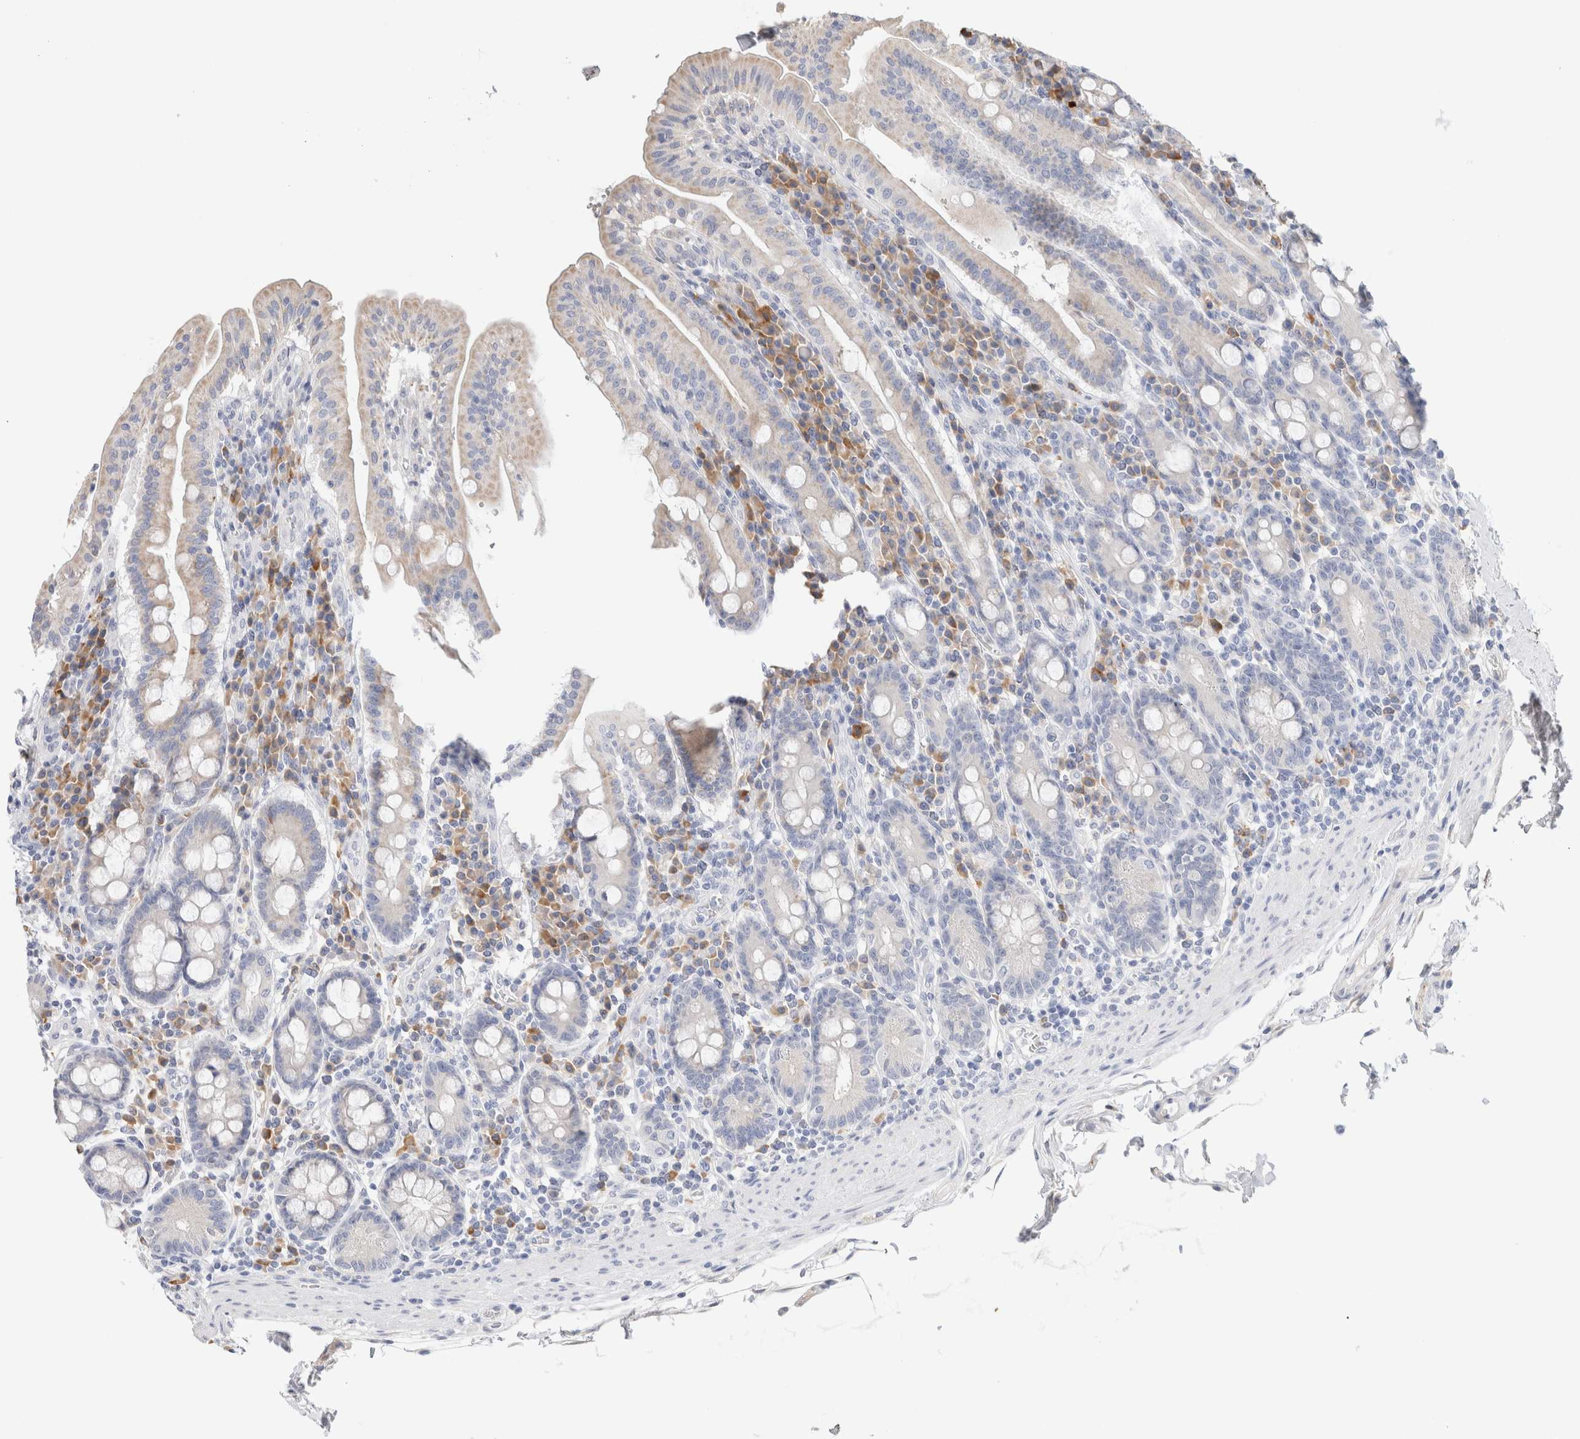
{"staining": {"intensity": "negative", "quantity": "none", "location": "none"}, "tissue": "duodenum", "cell_type": "Glandular cells", "image_type": "normal", "snomed": [{"axis": "morphology", "description": "Normal tissue, NOS"}, {"axis": "morphology", "description": "Adenocarcinoma, NOS"}, {"axis": "topography", "description": "Pancreas"}, {"axis": "topography", "description": "Duodenum"}], "caption": "A photomicrograph of duodenum stained for a protein displays no brown staining in glandular cells.", "gene": "GADD45G", "patient": {"sex": "male", "age": 50}}